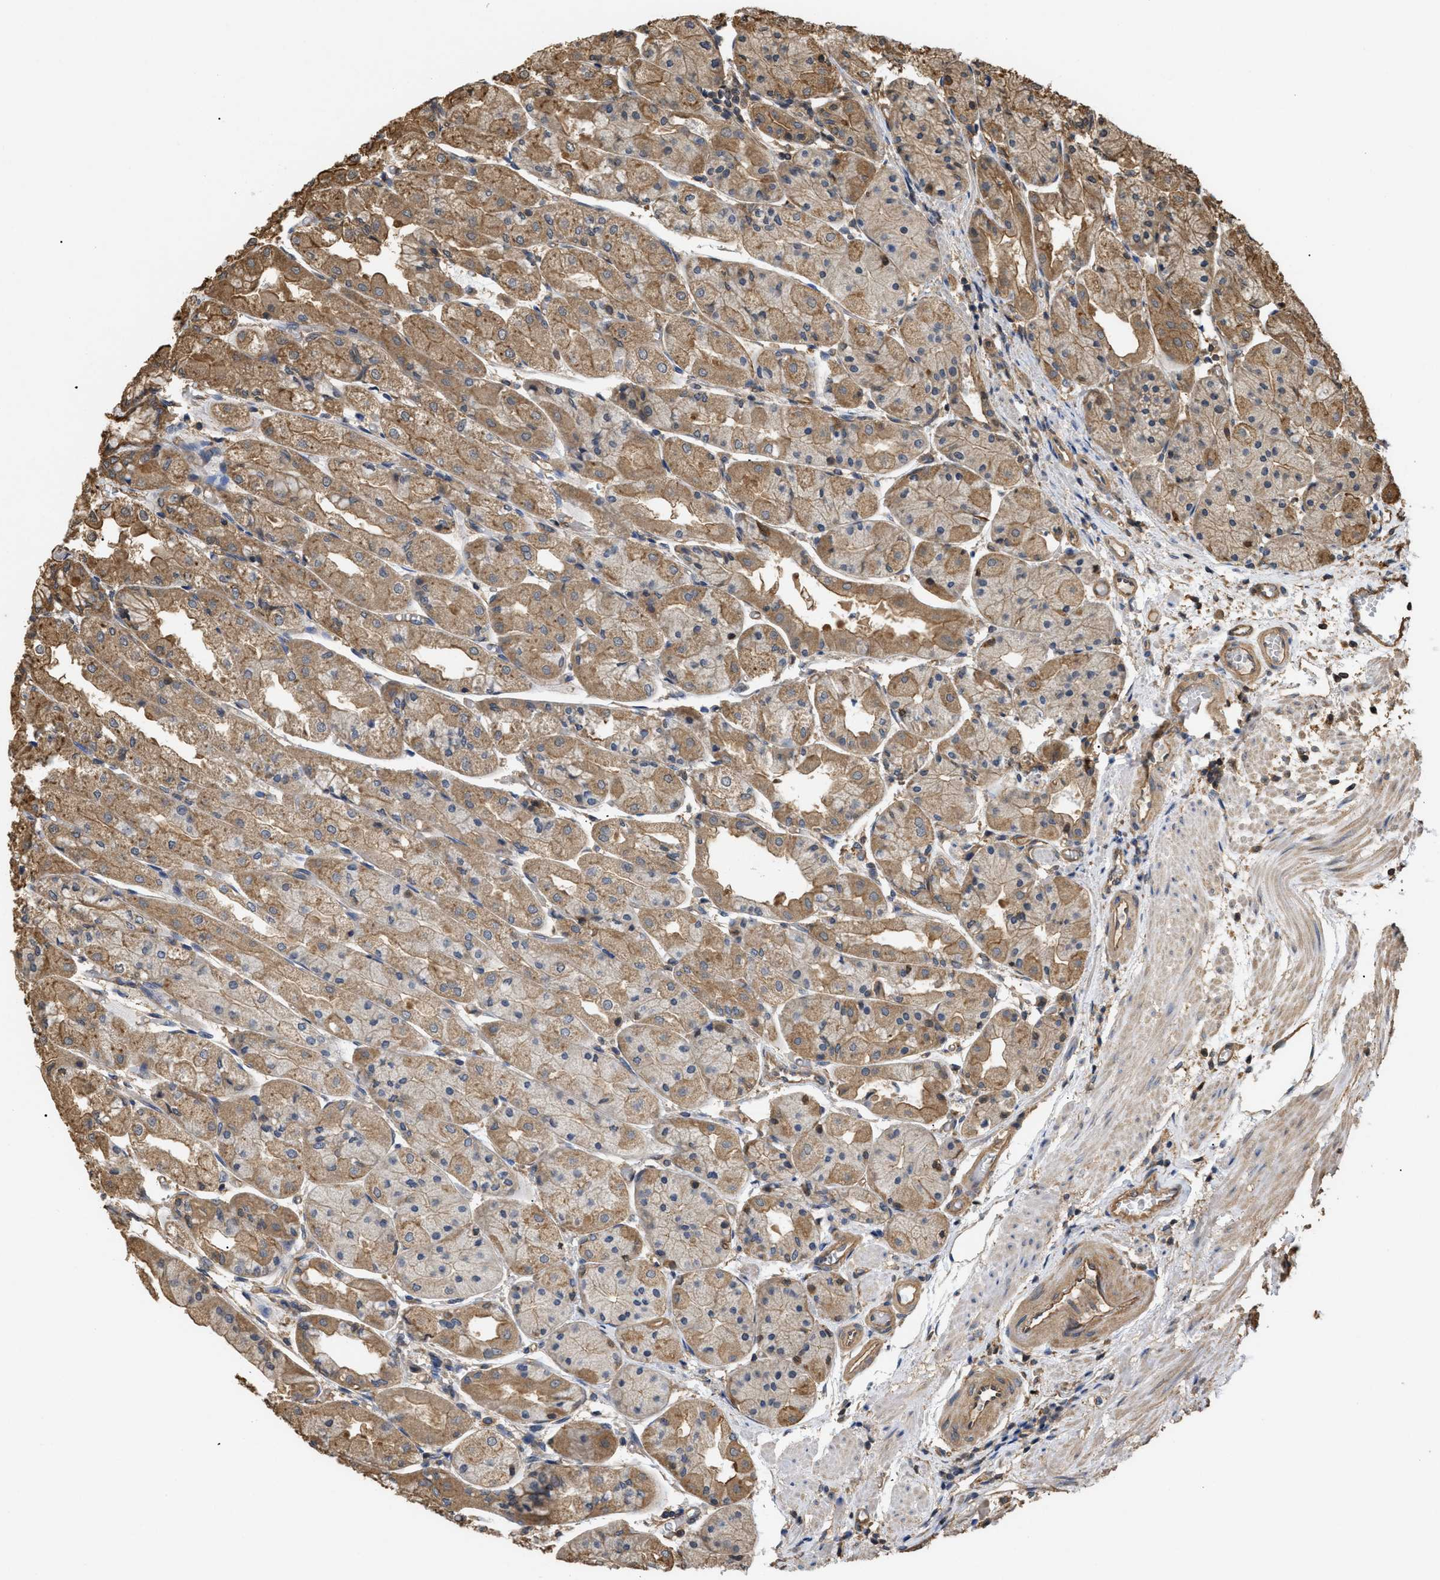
{"staining": {"intensity": "moderate", "quantity": ">75%", "location": "cytoplasmic/membranous"}, "tissue": "stomach", "cell_type": "Glandular cells", "image_type": "normal", "snomed": [{"axis": "morphology", "description": "Normal tissue, NOS"}, {"axis": "topography", "description": "Stomach, upper"}], "caption": "Protein staining of benign stomach displays moderate cytoplasmic/membranous staining in approximately >75% of glandular cells.", "gene": "CALM1", "patient": {"sex": "male", "age": 72}}